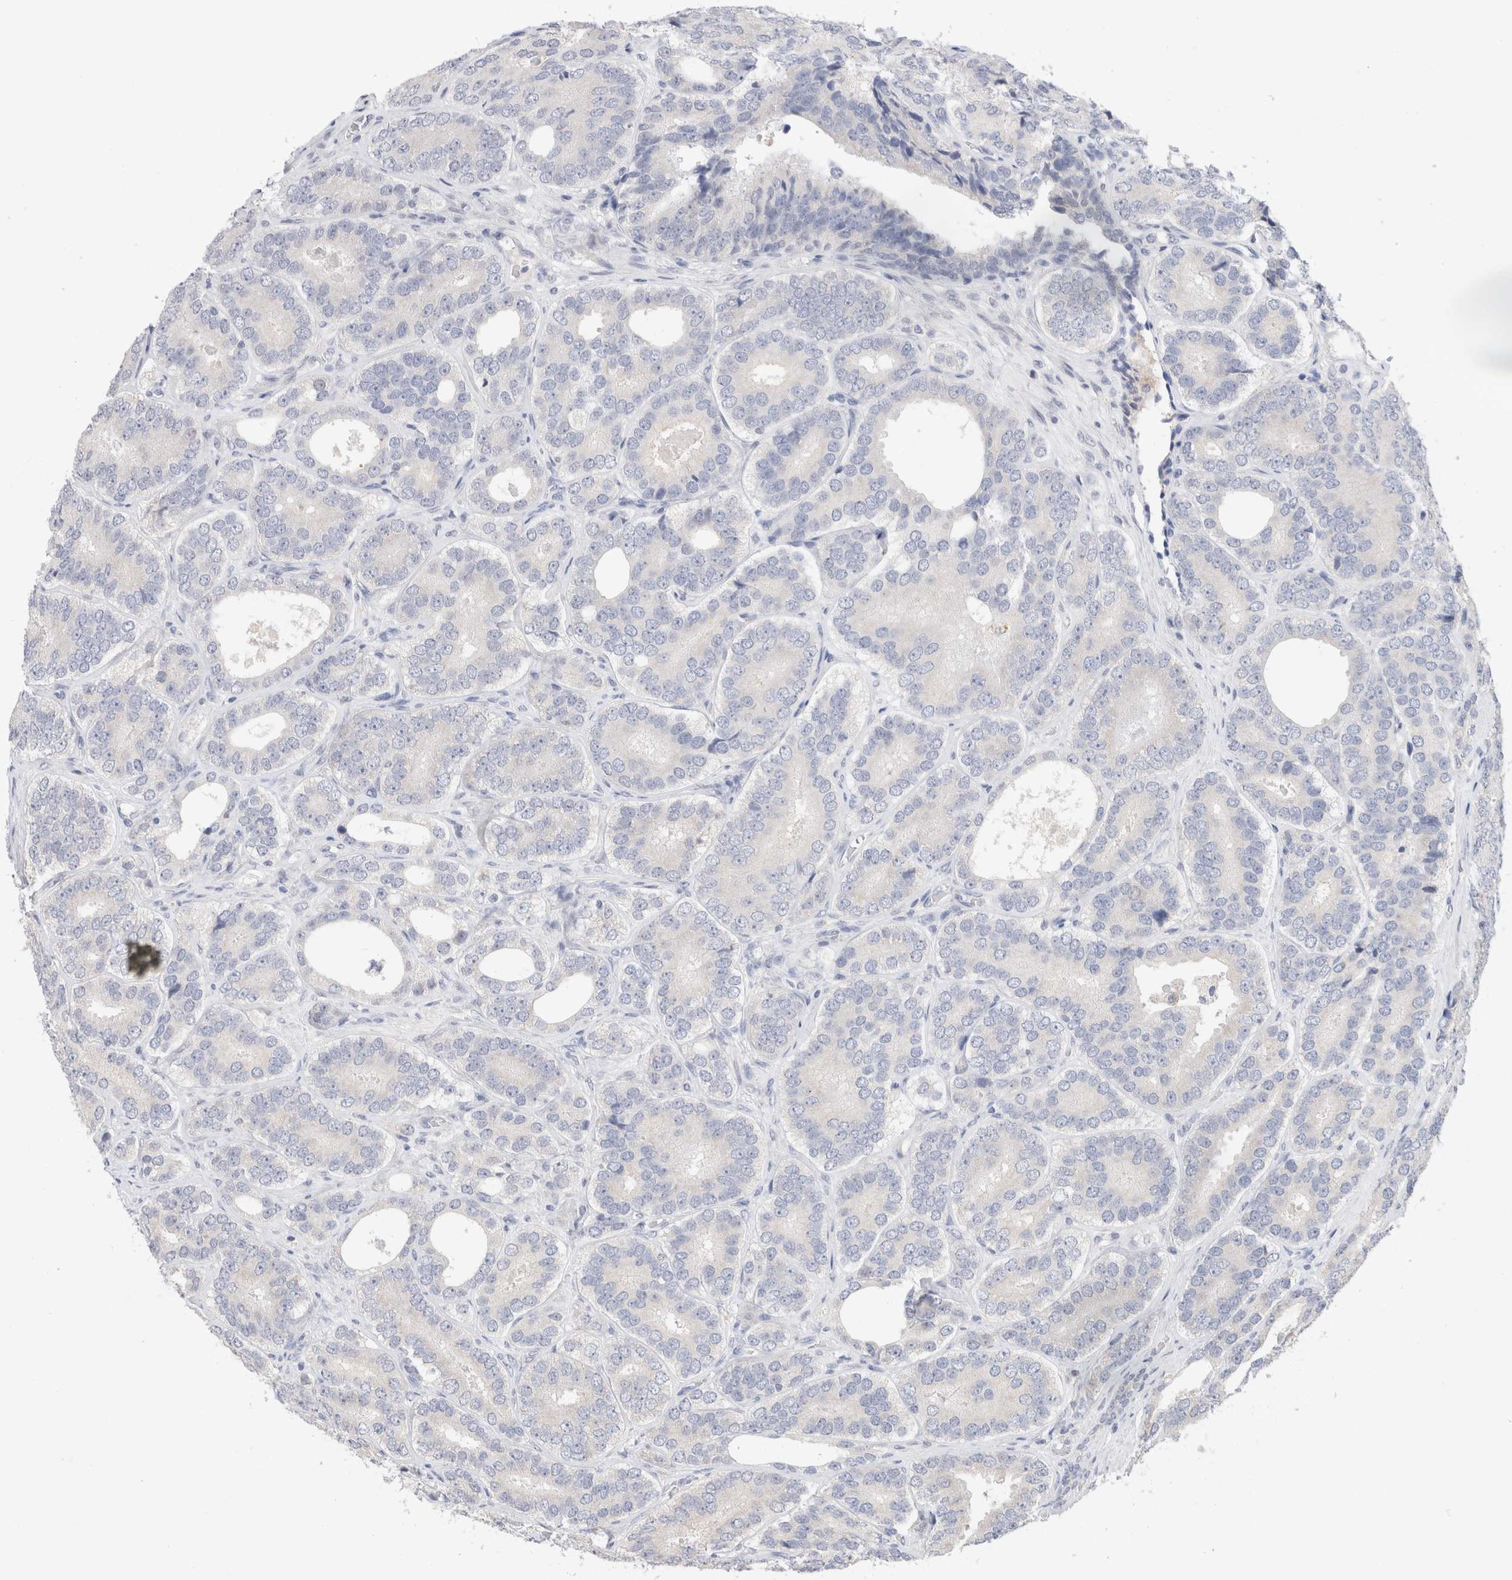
{"staining": {"intensity": "negative", "quantity": "none", "location": "none"}, "tissue": "prostate cancer", "cell_type": "Tumor cells", "image_type": "cancer", "snomed": [{"axis": "morphology", "description": "Adenocarcinoma, High grade"}, {"axis": "topography", "description": "Prostate"}], "caption": "Prostate cancer was stained to show a protein in brown. There is no significant expression in tumor cells.", "gene": "SPATA20", "patient": {"sex": "male", "age": 56}}